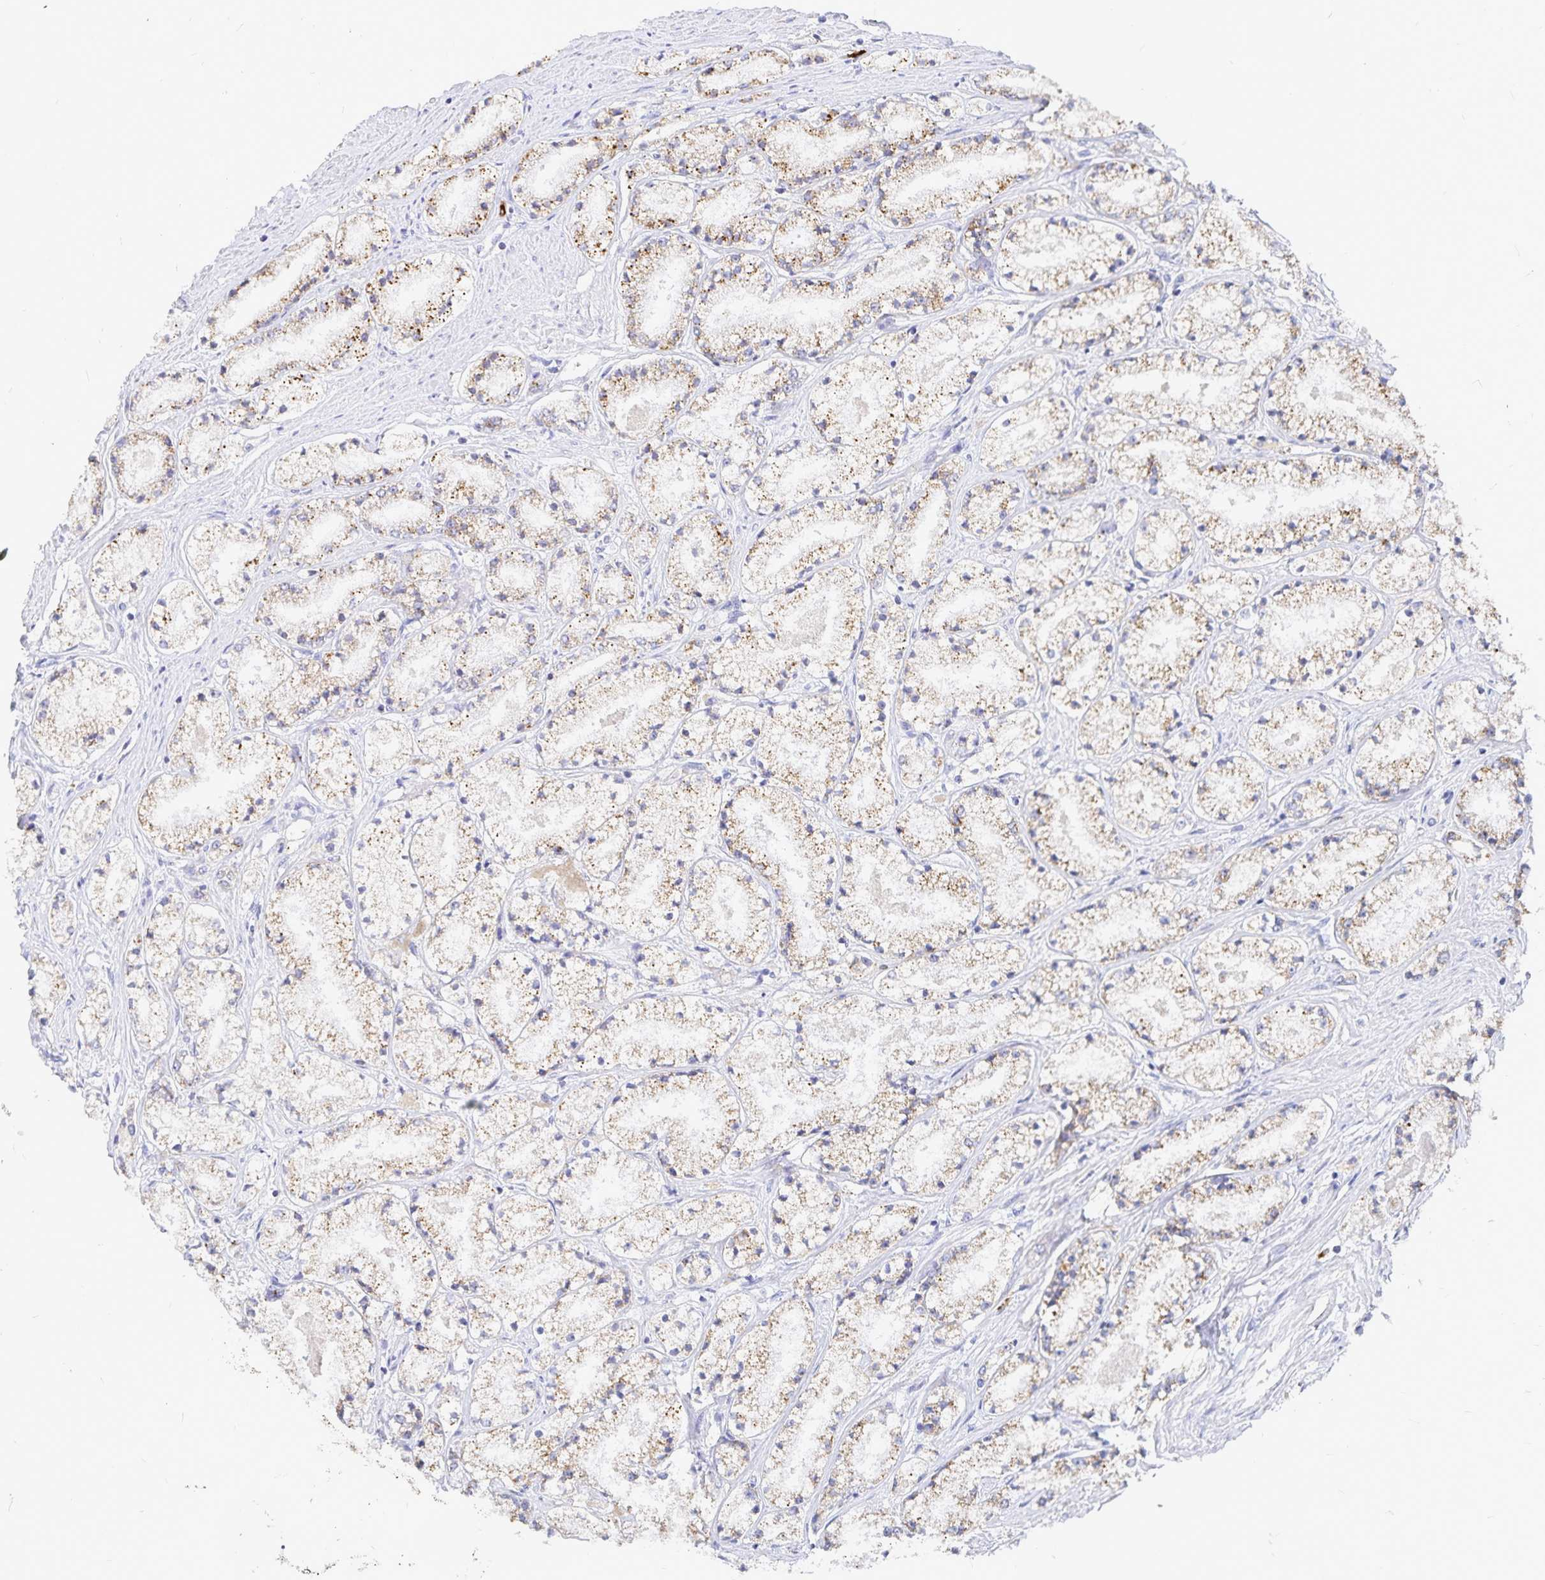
{"staining": {"intensity": "moderate", "quantity": ">75%", "location": "cytoplasmic/membranous"}, "tissue": "prostate cancer", "cell_type": "Tumor cells", "image_type": "cancer", "snomed": [{"axis": "morphology", "description": "Adenocarcinoma, High grade"}, {"axis": "topography", "description": "Prostate"}], "caption": "Moderate cytoplasmic/membranous protein staining is appreciated in about >75% of tumor cells in prostate cancer.", "gene": "PKHD1", "patient": {"sex": "male", "age": 63}}